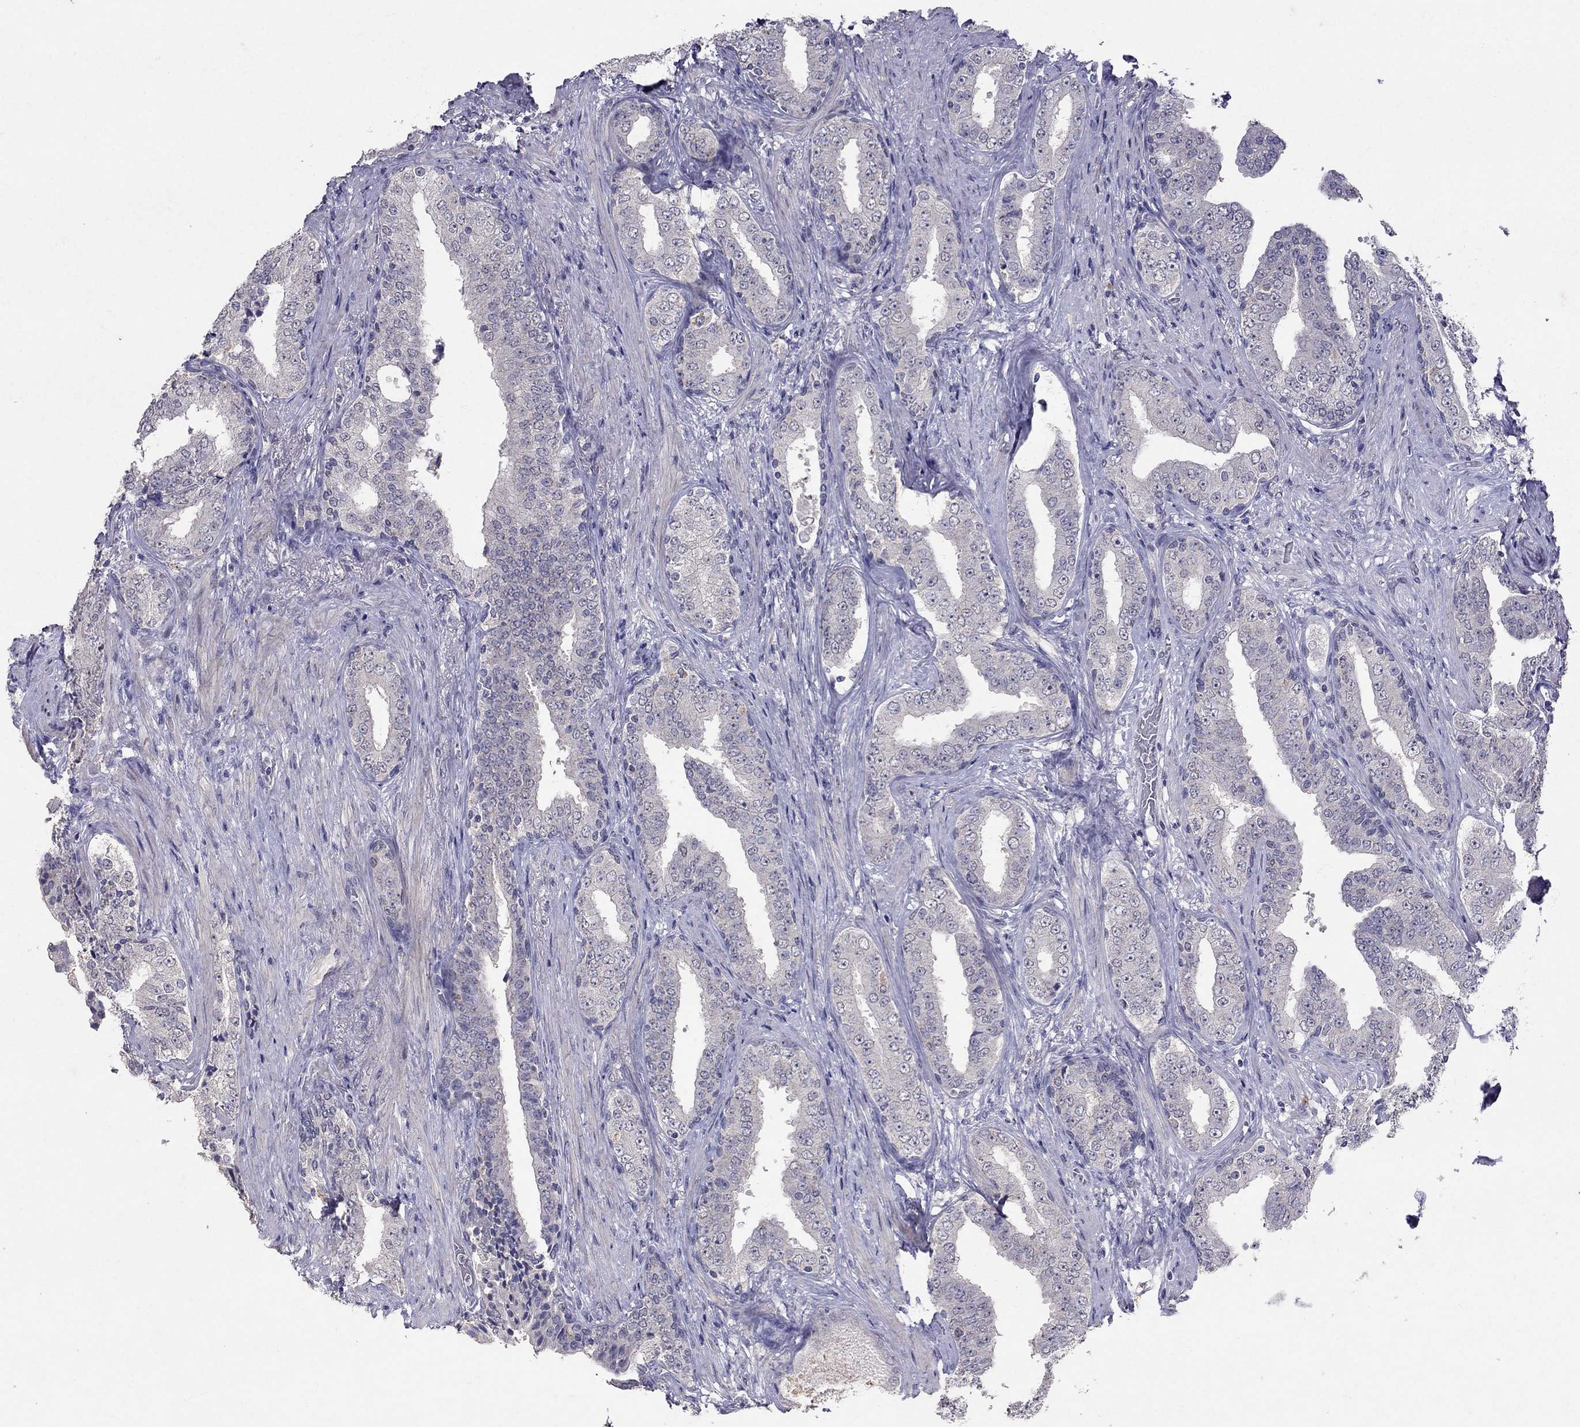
{"staining": {"intensity": "negative", "quantity": "none", "location": "none"}, "tissue": "prostate cancer", "cell_type": "Tumor cells", "image_type": "cancer", "snomed": [{"axis": "morphology", "description": "Adenocarcinoma, Low grade"}, {"axis": "topography", "description": "Prostate and seminal vesicle, NOS"}], "caption": "Tumor cells show no significant positivity in prostate cancer.", "gene": "FST", "patient": {"sex": "male", "age": 61}}